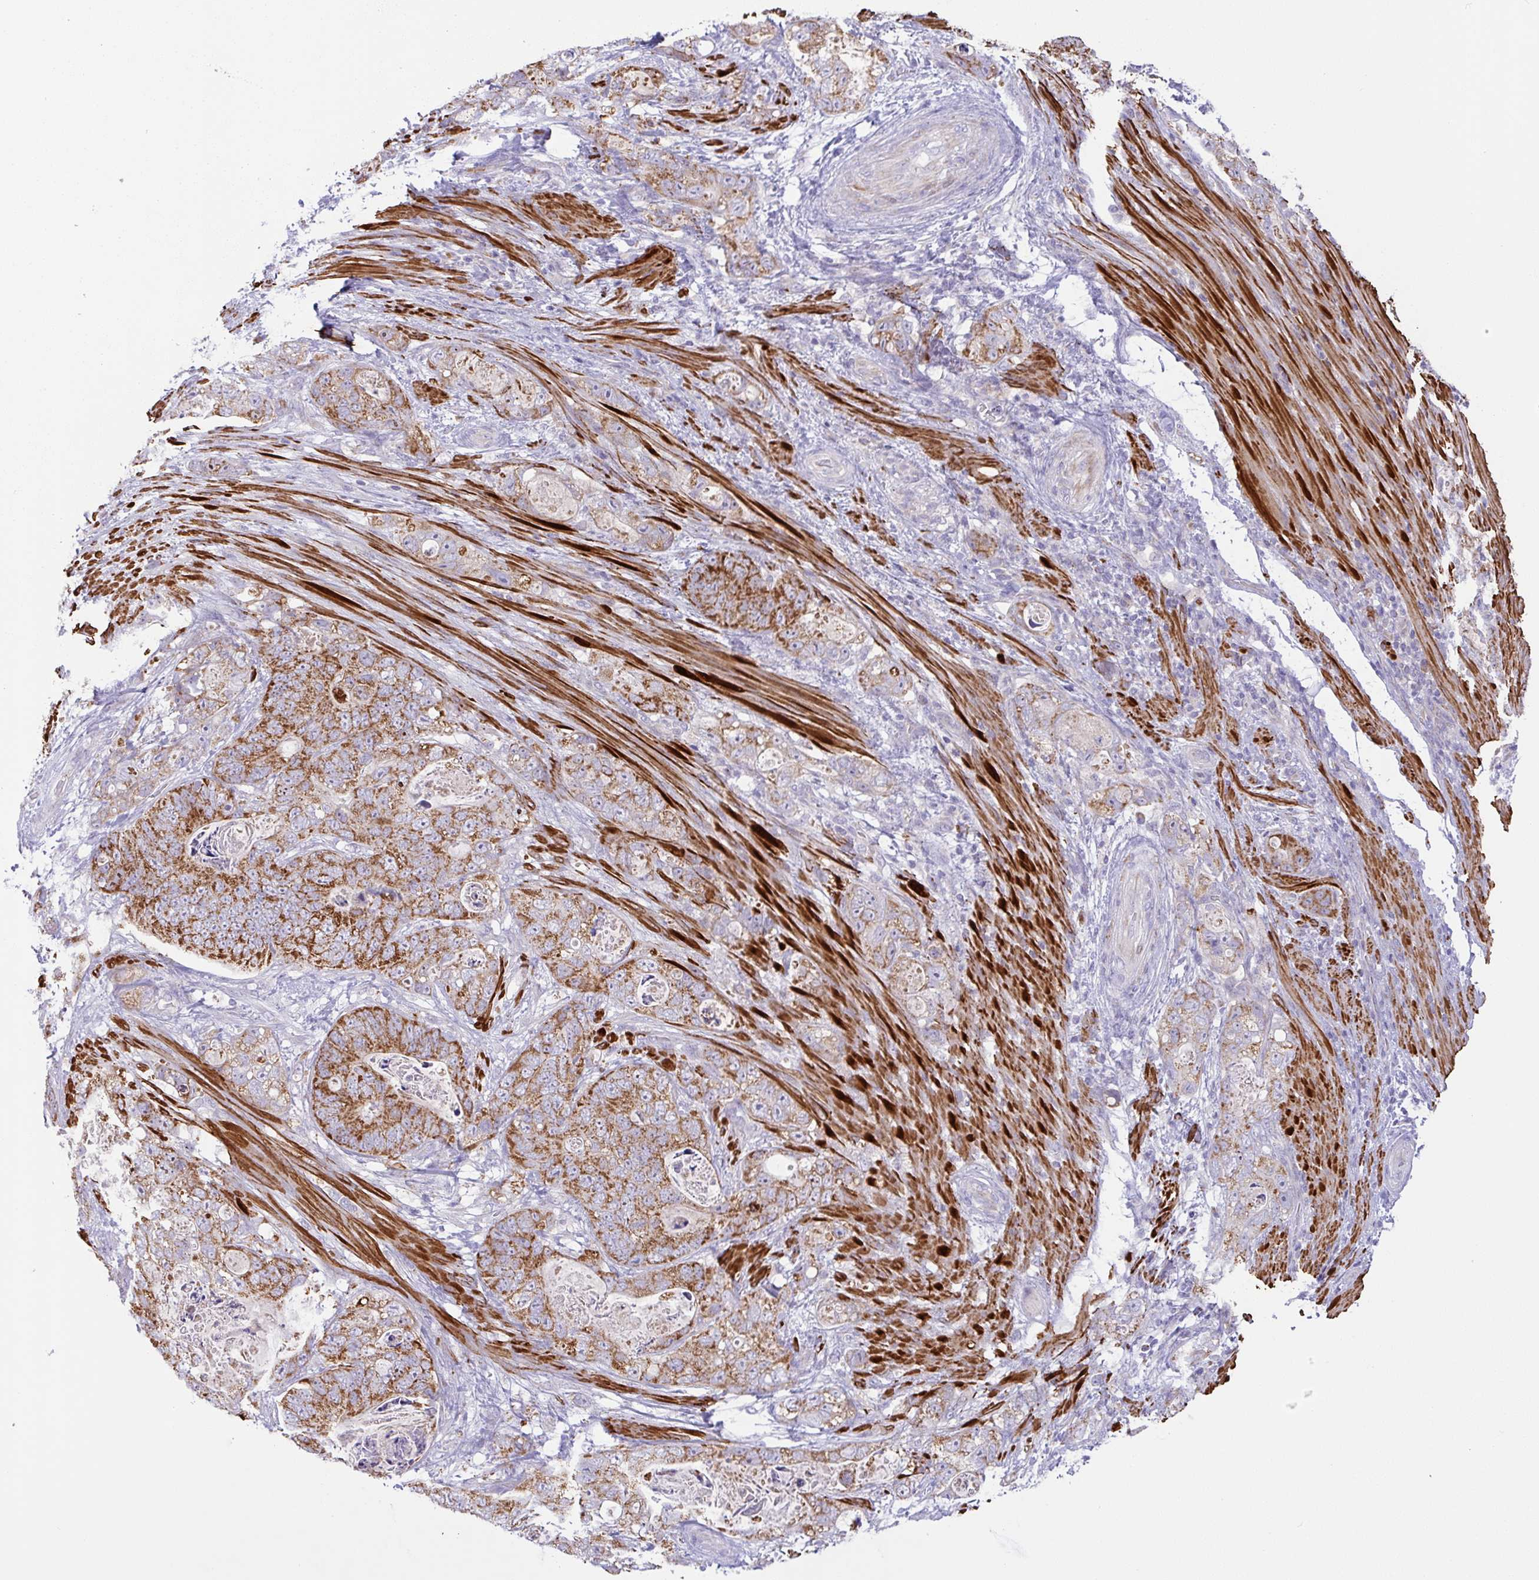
{"staining": {"intensity": "strong", "quantity": ">75%", "location": "cytoplasmic/membranous"}, "tissue": "stomach cancer", "cell_type": "Tumor cells", "image_type": "cancer", "snomed": [{"axis": "morphology", "description": "Normal tissue, NOS"}, {"axis": "morphology", "description": "Adenocarcinoma, NOS"}, {"axis": "topography", "description": "Stomach"}], "caption": "A high amount of strong cytoplasmic/membranous staining is appreciated in about >75% of tumor cells in stomach cancer tissue.", "gene": "CHDH", "patient": {"sex": "female", "age": 89}}